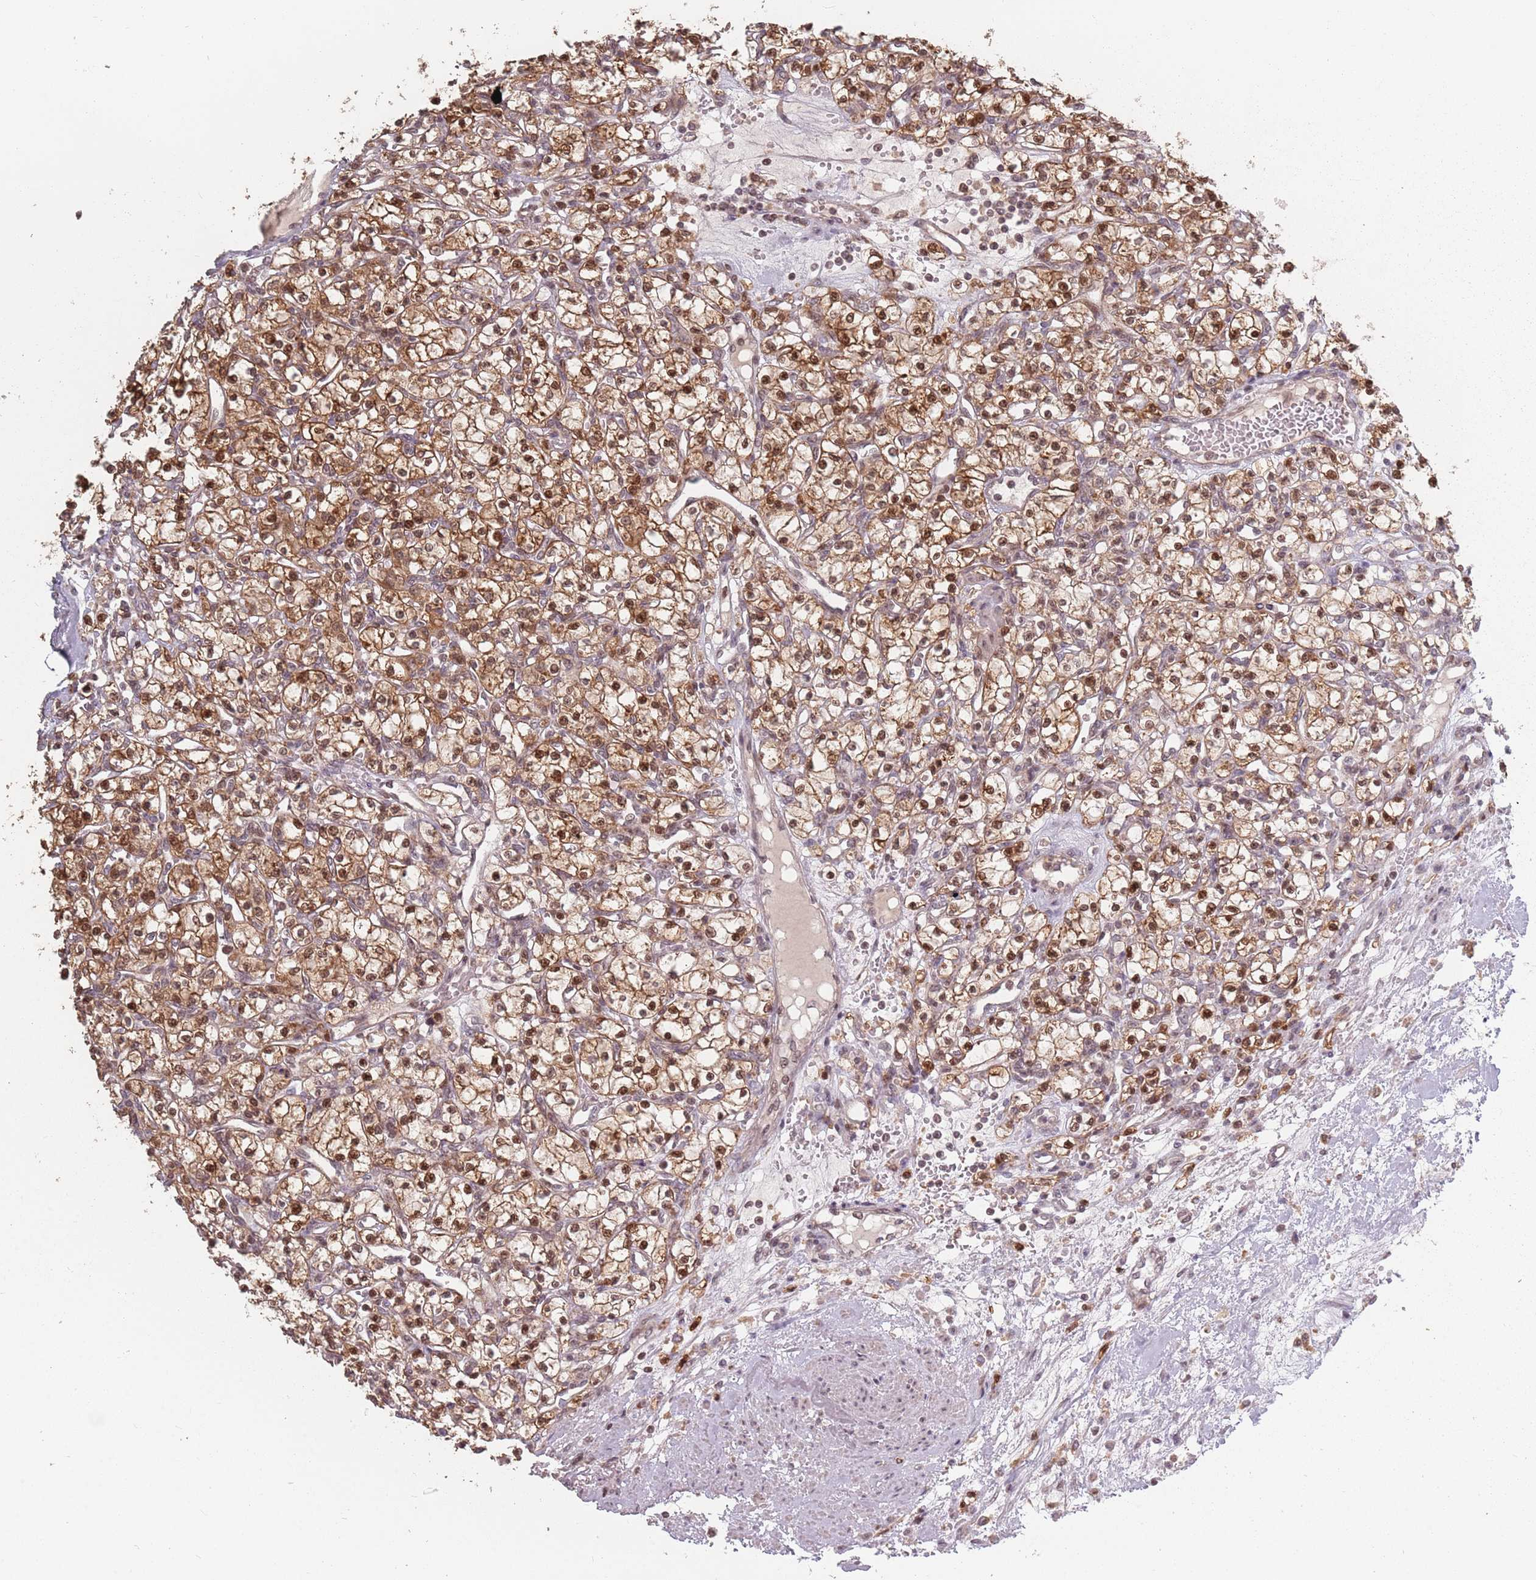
{"staining": {"intensity": "moderate", "quantity": ">75%", "location": "cytoplasmic/membranous,nuclear"}, "tissue": "renal cancer", "cell_type": "Tumor cells", "image_type": "cancer", "snomed": [{"axis": "morphology", "description": "Adenocarcinoma, NOS"}, {"axis": "topography", "description": "Kidney"}], "caption": "Immunohistochemical staining of human adenocarcinoma (renal) shows medium levels of moderate cytoplasmic/membranous and nuclear expression in about >75% of tumor cells.", "gene": "VPS52", "patient": {"sex": "female", "age": 59}}